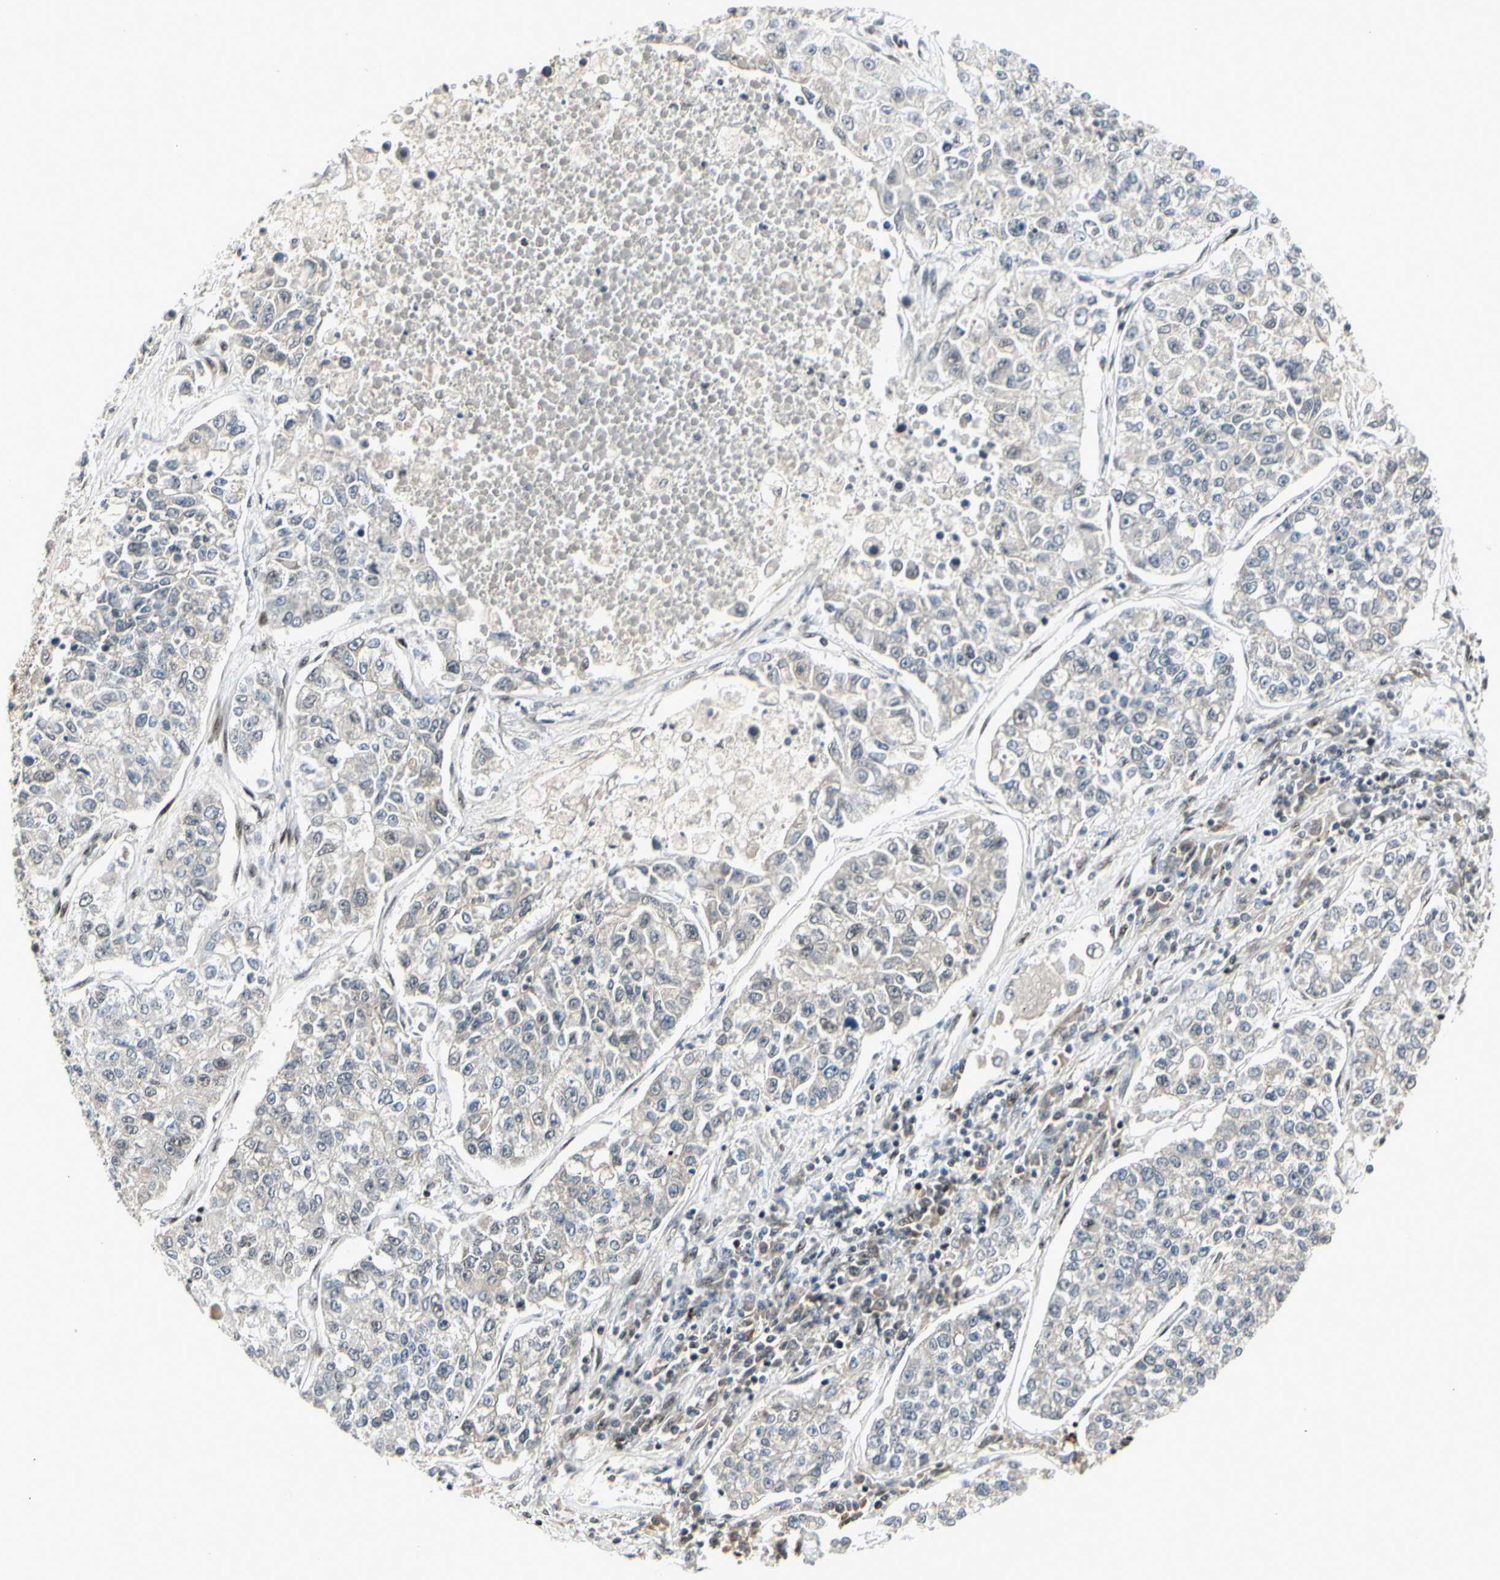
{"staining": {"intensity": "negative", "quantity": "none", "location": "none"}, "tissue": "lung cancer", "cell_type": "Tumor cells", "image_type": "cancer", "snomed": [{"axis": "morphology", "description": "Adenocarcinoma, NOS"}, {"axis": "topography", "description": "Lung"}], "caption": "High magnification brightfield microscopy of lung cancer (adenocarcinoma) stained with DAB (3,3'-diaminobenzidine) (brown) and counterstained with hematoxylin (blue): tumor cells show no significant expression.", "gene": "FOXJ2", "patient": {"sex": "male", "age": 49}}